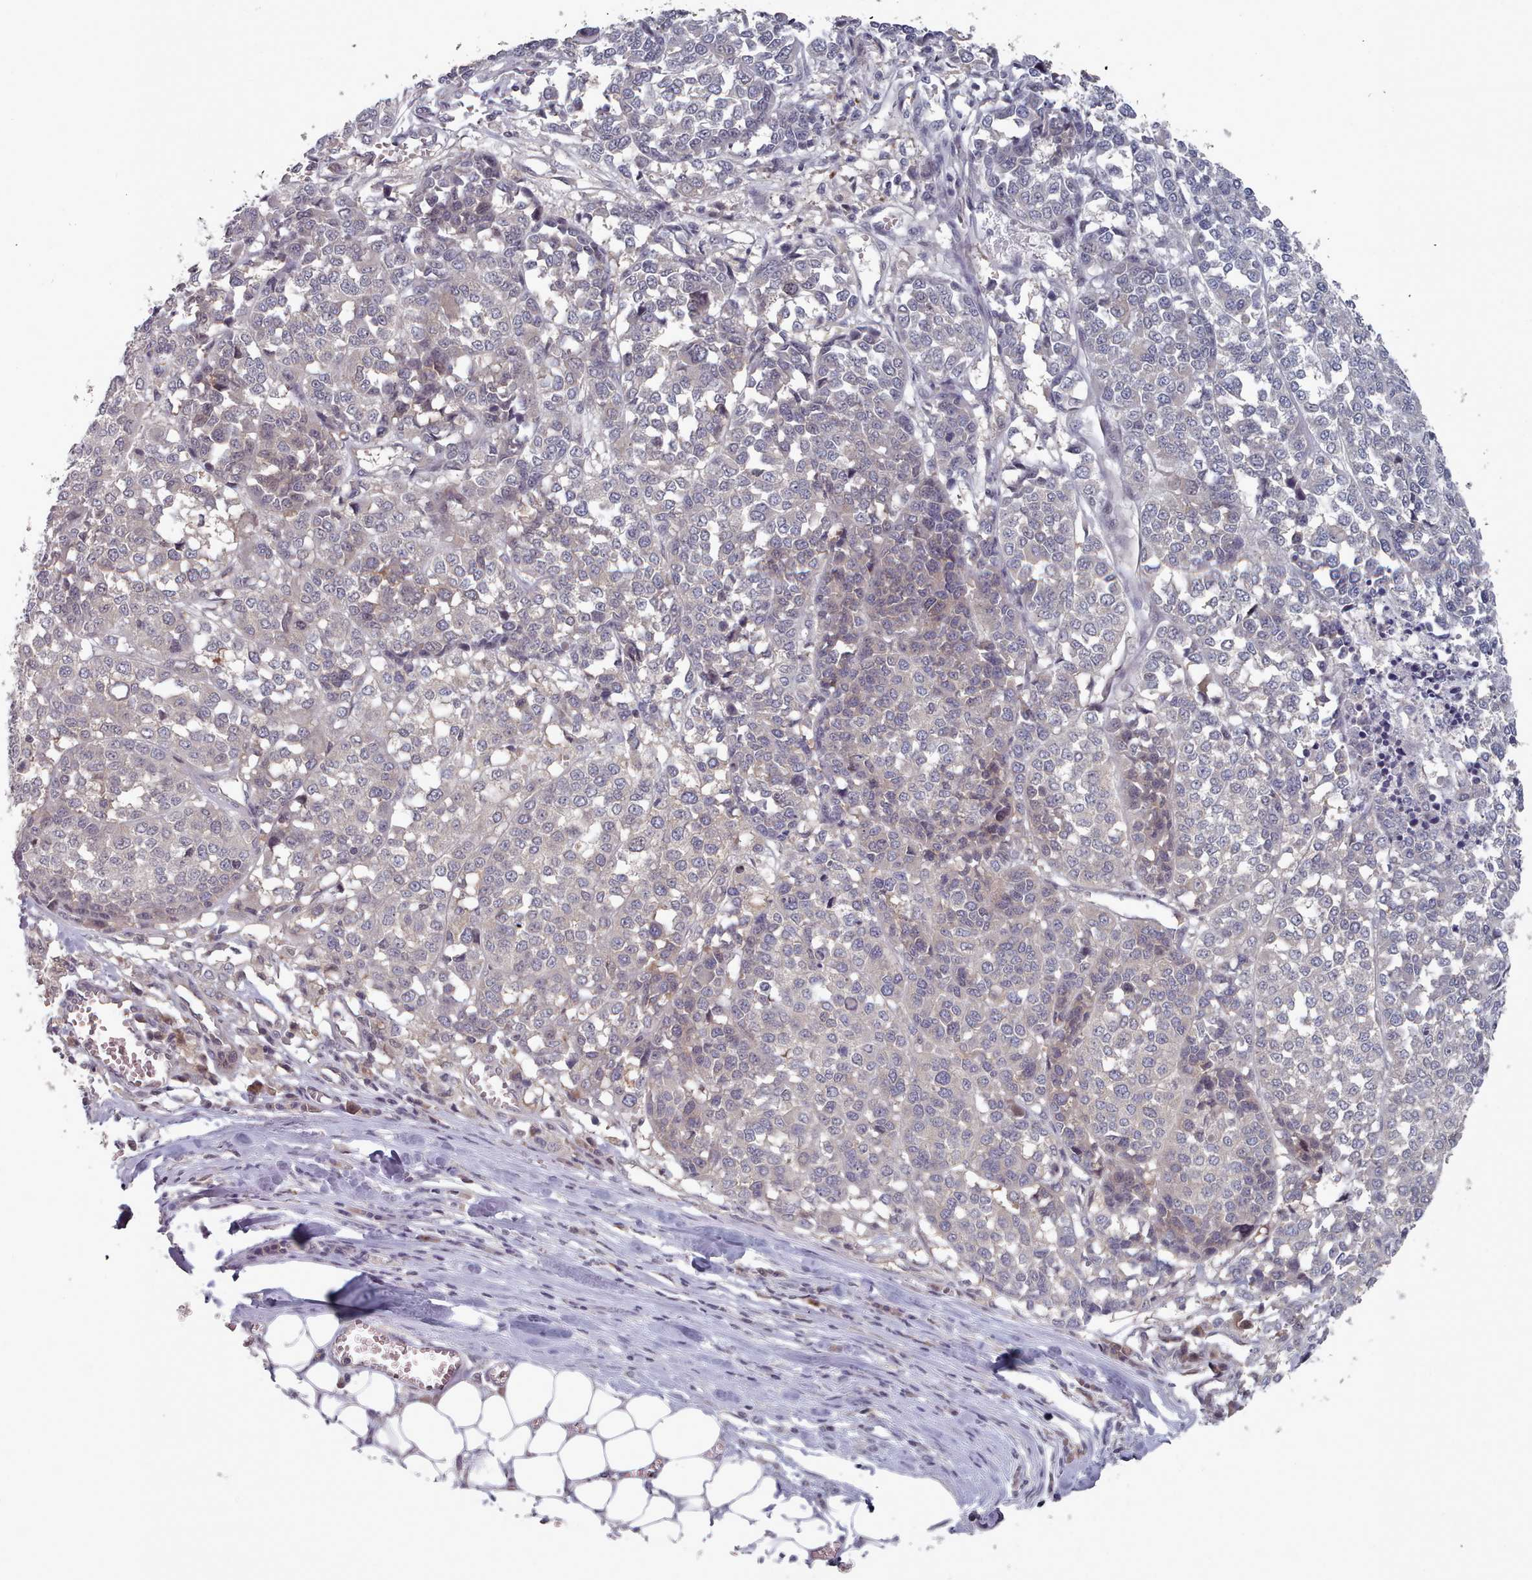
{"staining": {"intensity": "negative", "quantity": "none", "location": "none"}, "tissue": "melanoma", "cell_type": "Tumor cells", "image_type": "cancer", "snomed": [{"axis": "morphology", "description": "Malignant melanoma, Metastatic site"}, {"axis": "topography", "description": "Lymph node"}], "caption": "The histopathology image exhibits no significant expression in tumor cells of malignant melanoma (metastatic site). (IHC, brightfield microscopy, high magnification).", "gene": "HYAL3", "patient": {"sex": "male", "age": 44}}